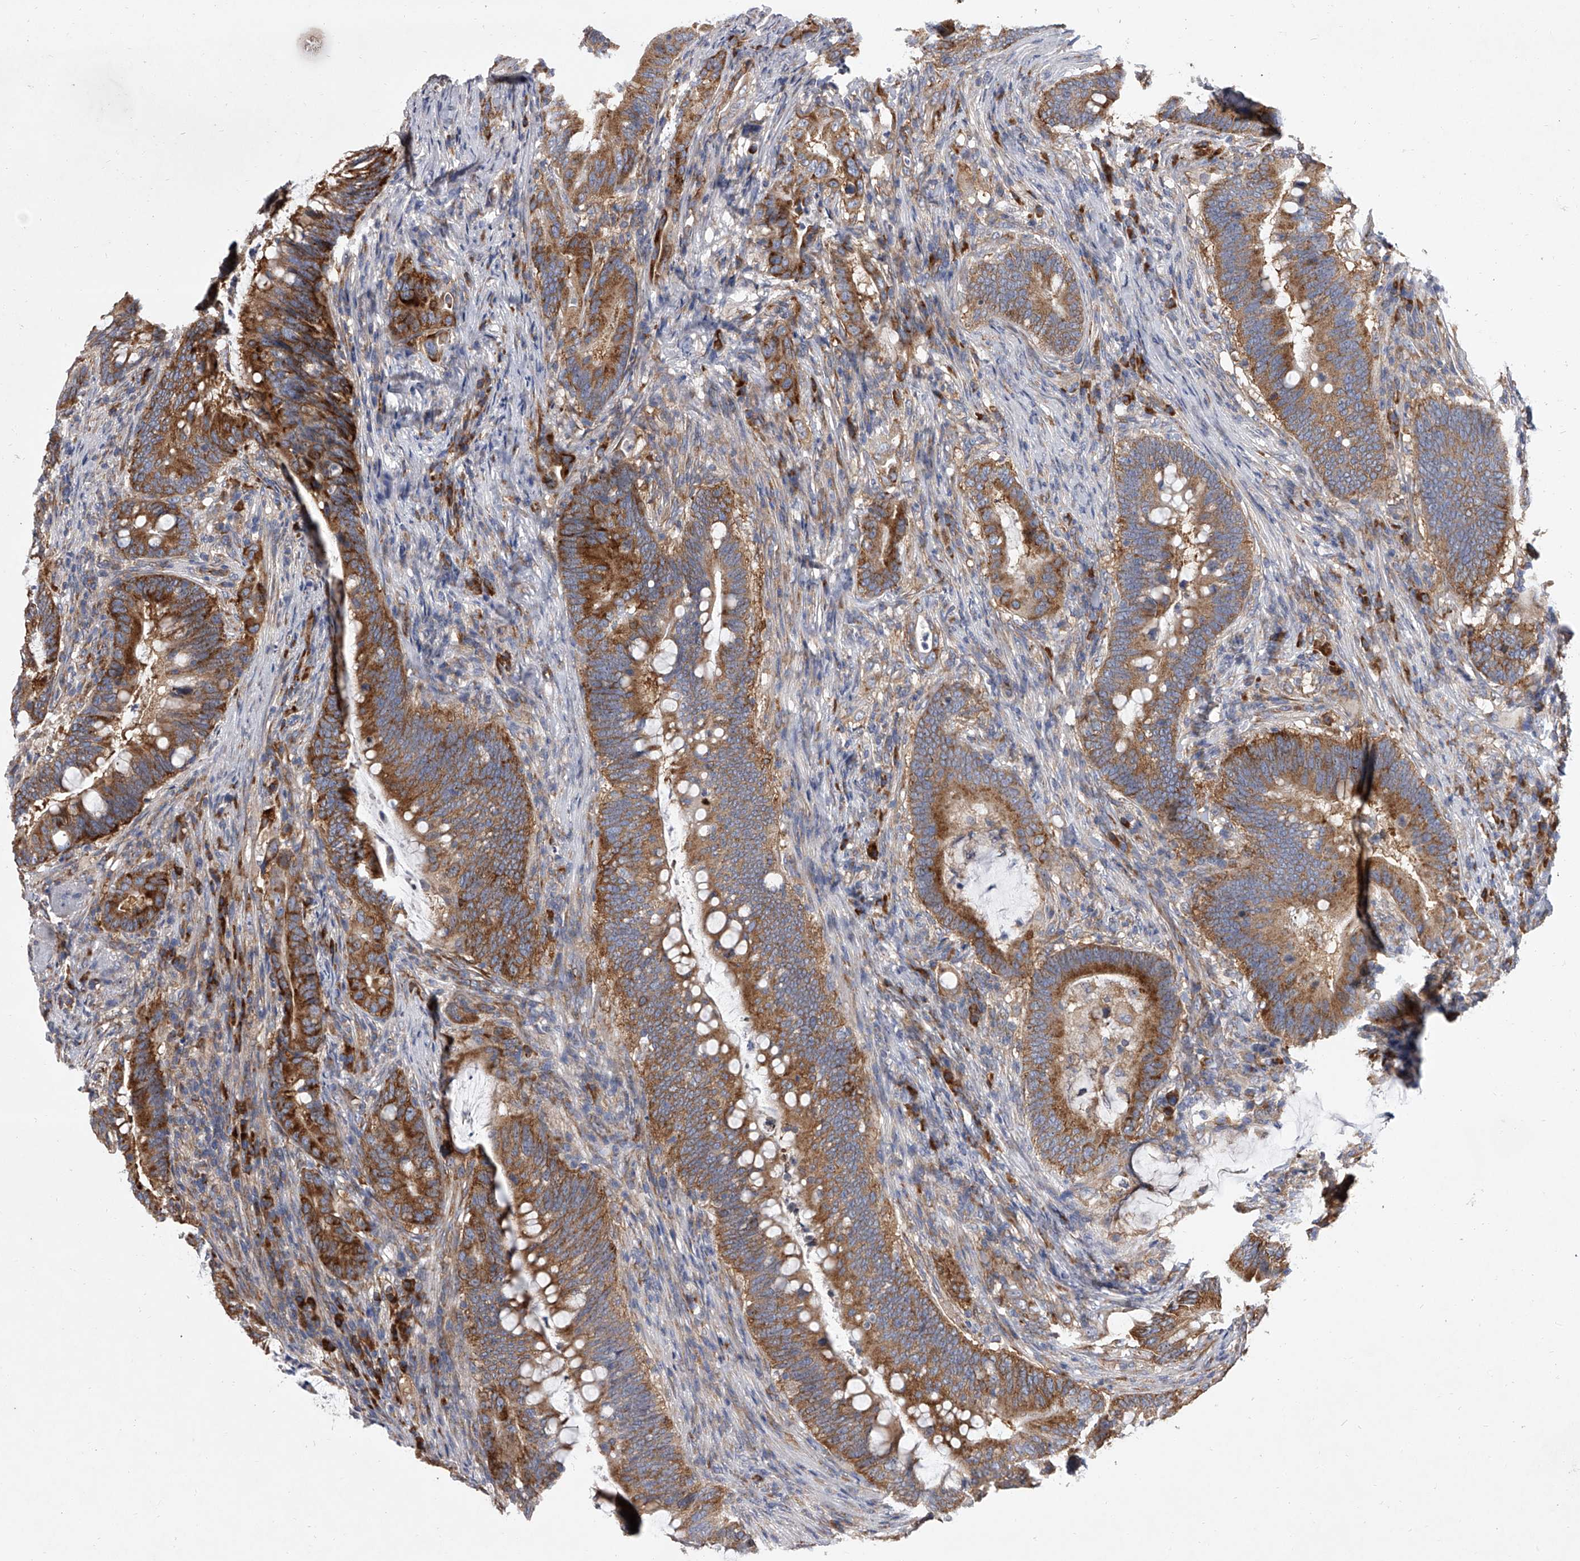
{"staining": {"intensity": "strong", "quantity": ">75%", "location": "cytoplasmic/membranous"}, "tissue": "colorectal cancer", "cell_type": "Tumor cells", "image_type": "cancer", "snomed": [{"axis": "morphology", "description": "Adenocarcinoma, NOS"}, {"axis": "topography", "description": "Colon"}], "caption": "Protein expression by immunohistochemistry (IHC) demonstrates strong cytoplasmic/membranous positivity in about >75% of tumor cells in adenocarcinoma (colorectal). Immunohistochemistry stains the protein in brown and the nuclei are stained blue.", "gene": "EIF2S2", "patient": {"sex": "female", "age": 66}}